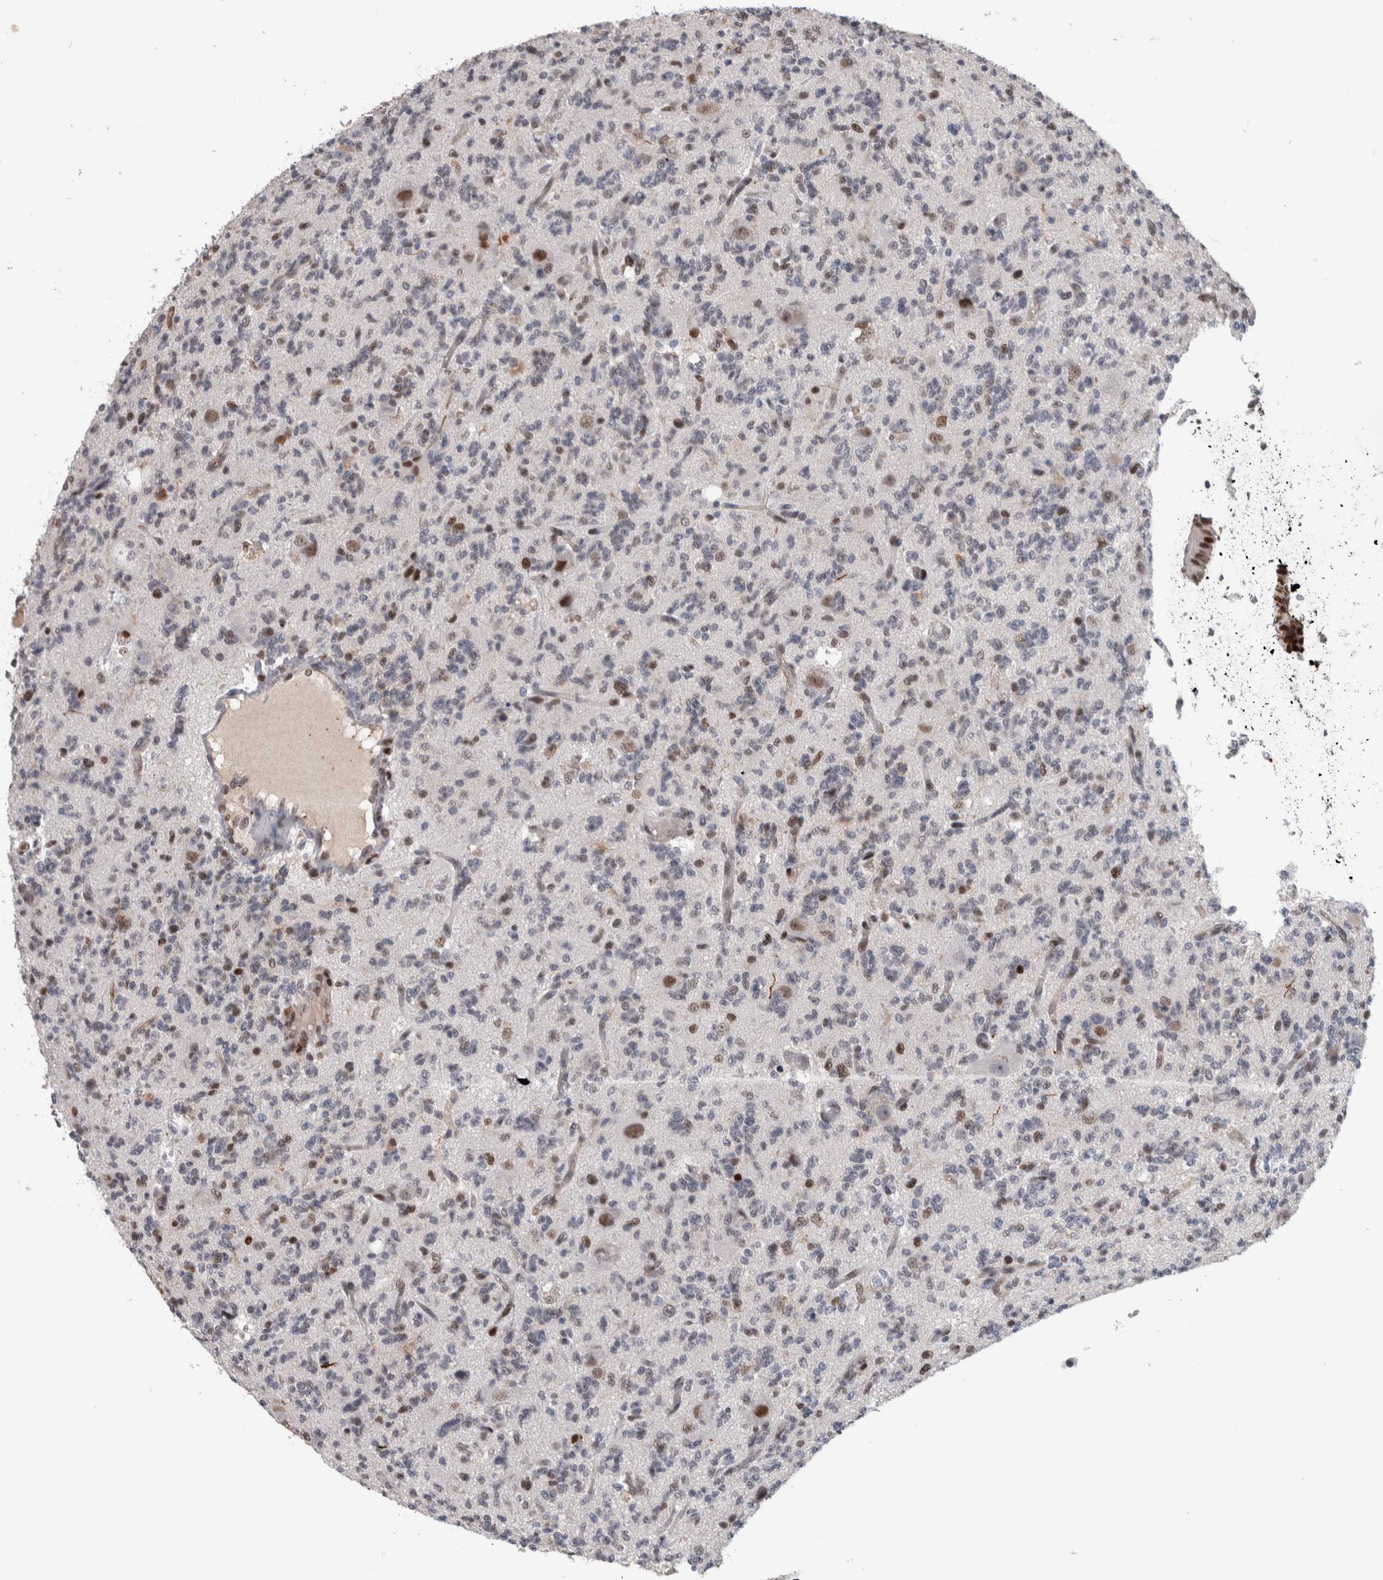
{"staining": {"intensity": "moderate", "quantity": "25%-75%", "location": "nuclear"}, "tissue": "glioma", "cell_type": "Tumor cells", "image_type": "cancer", "snomed": [{"axis": "morphology", "description": "Glioma, malignant, High grade"}, {"axis": "topography", "description": "Brain"}], "caption": "An image of glioma stained for a protein exhibits moderate nuclear brown staining in tumor cells.", "gene": "POLD2", "patient": {"sex": "female", "age": 62}}